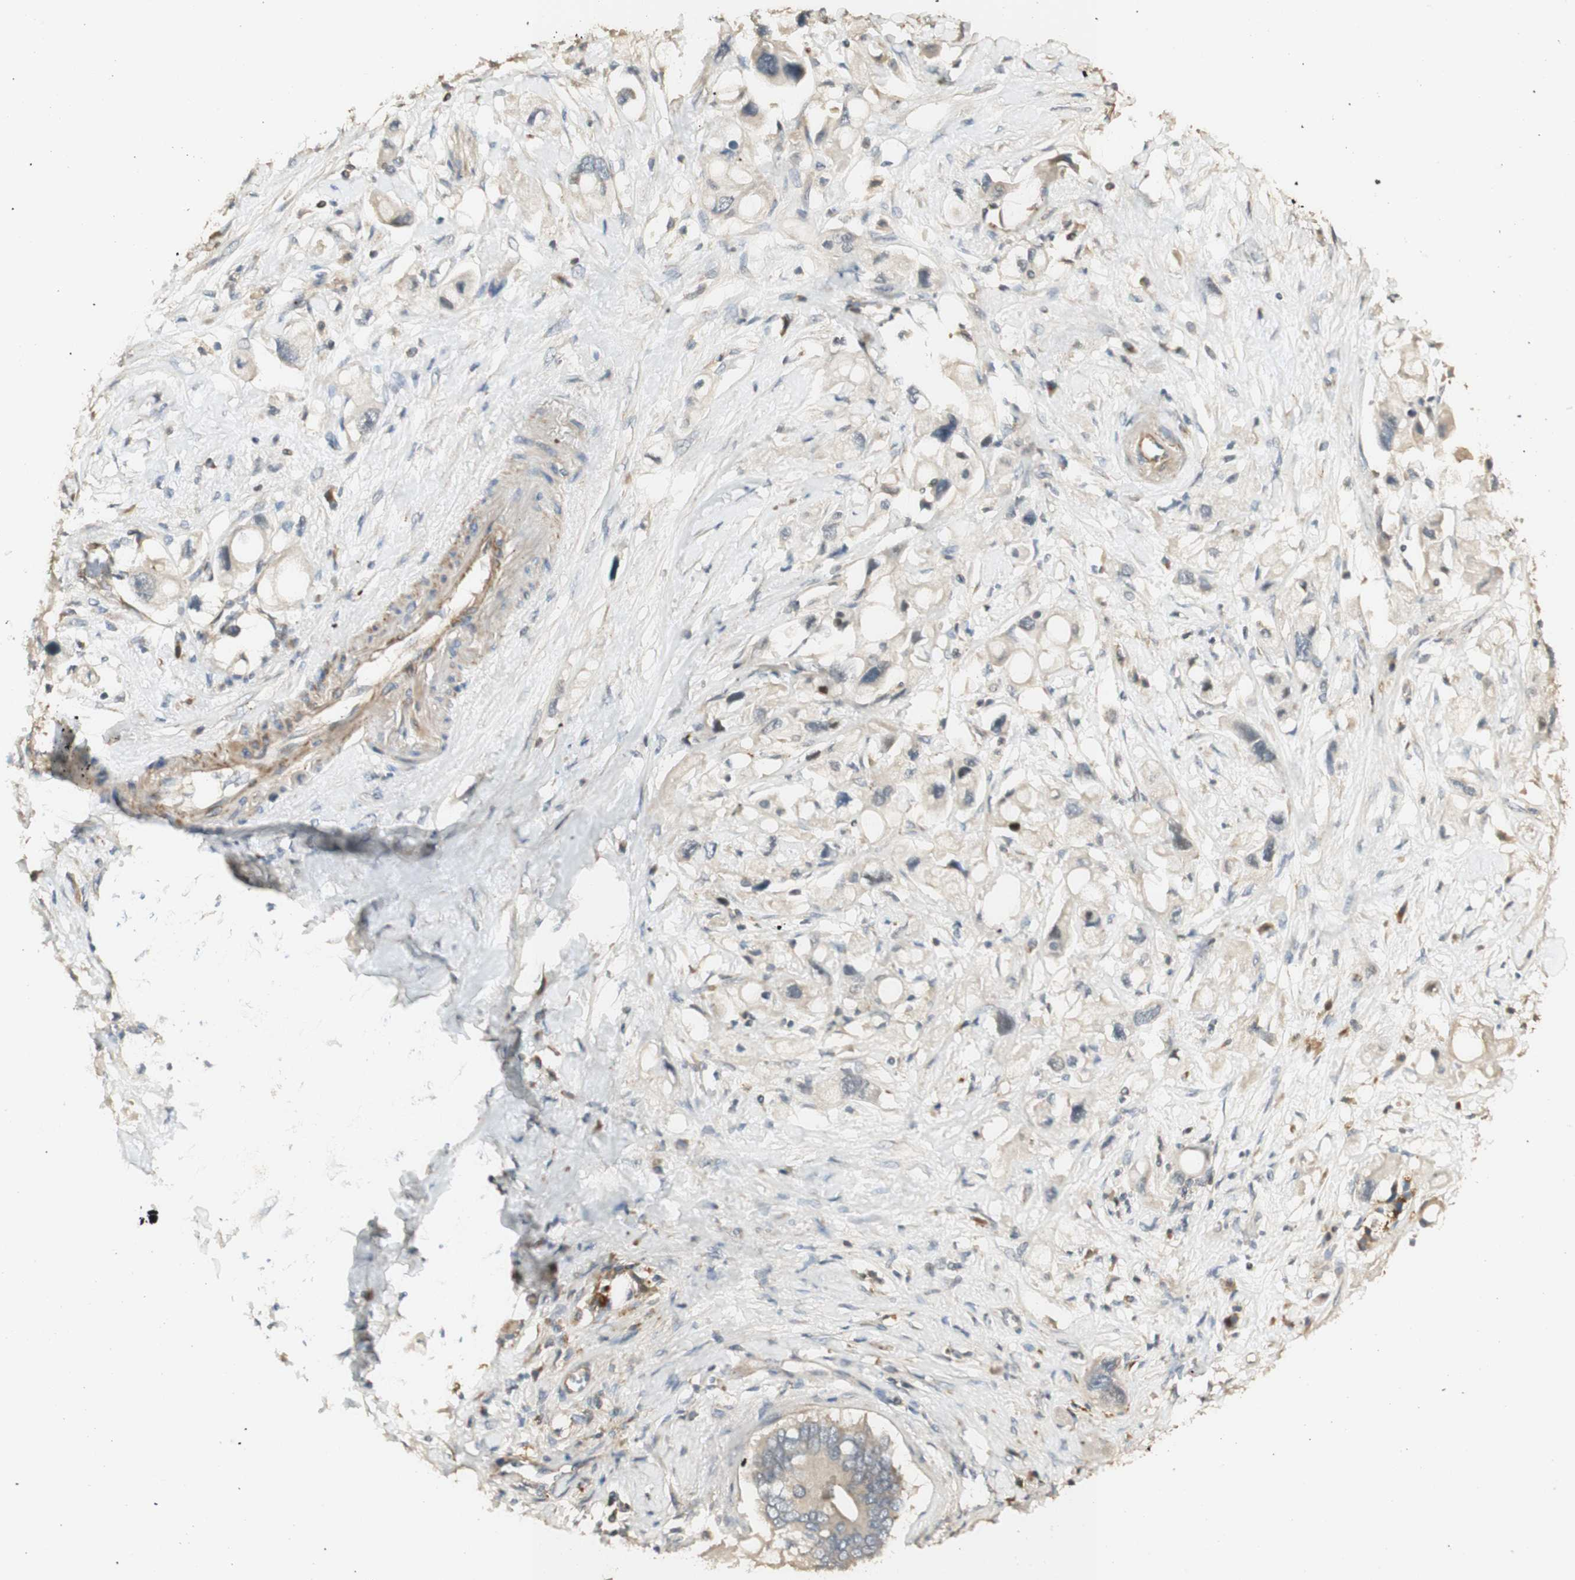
{"staining": {"intensity": "weak", "quantity": "<25%", "location": "cytoplasmic/membranous"}, "tissue": "pancreatic cancer", "cell_type": "Tumor cells", "image_type": "cancer", "snomed": [{"axis": "morphology", "description": "Adenocarcinoma, NOS"}, {"axis": "topography", "description": "Pancreas"}], "caption": "An IHC histopathology image of pancreatic cancer (adenocarcinoma) is shown. There is no staining in tumor cells of pancreatic cancer (adenocarcinoma).", "gene": "AGER", "patient": {"sex": "female", "age": 56}}